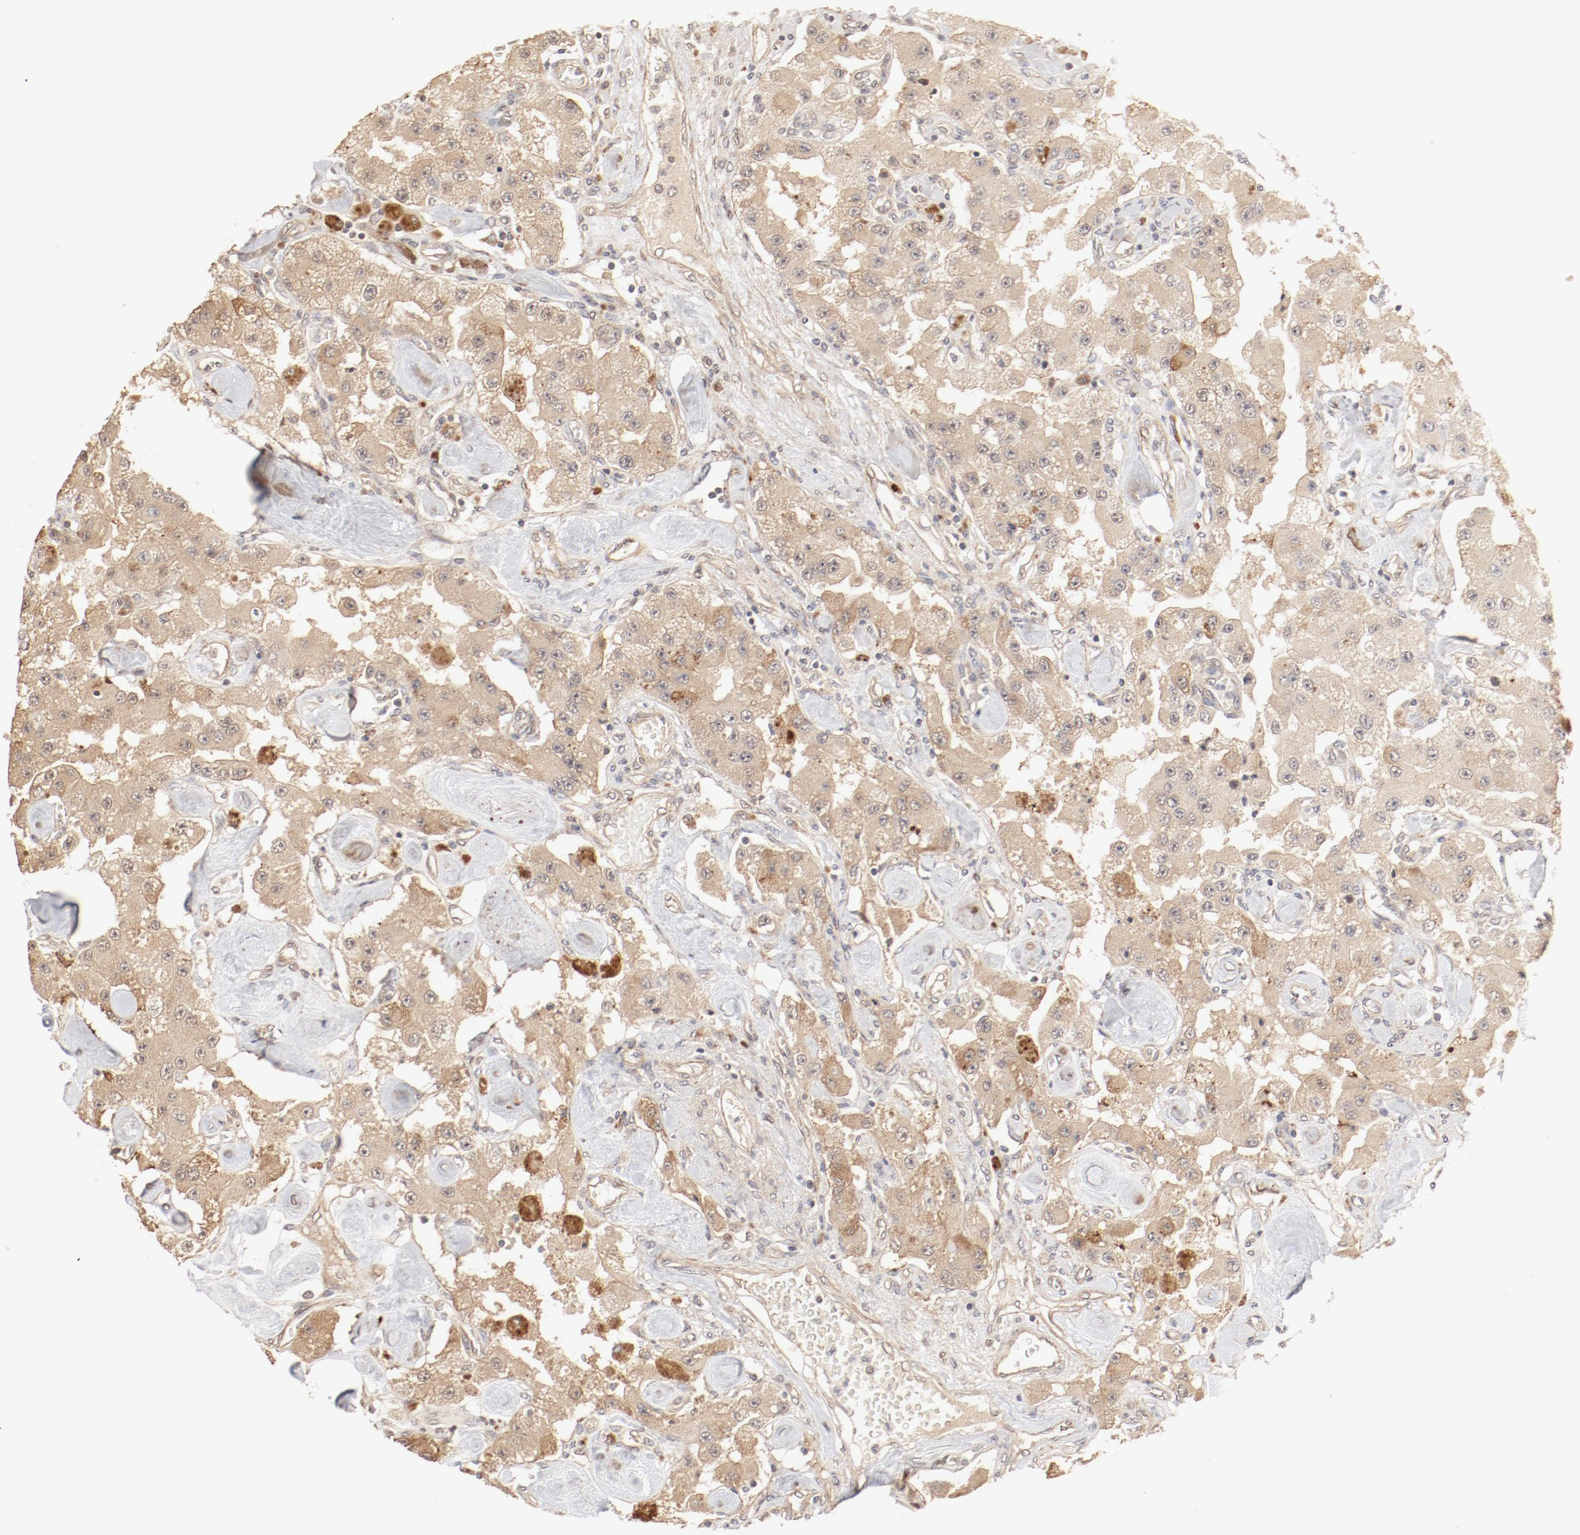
{"staining": {"intensity": "moderate", "quantity": ">75%", "location": "cytoplasmic/membranous"}, "tissue": "carcinoid", "cell_type": "Tumor cells", "image_type": "cancer", "snomed": [{"axis": "morphology", "description": "Carcinoid, malignant, NOS"}, {"axis": "topography", "description": "Pancreas"}], "caption": "A micrograph showing moderate cytoplasmic/membranous expression in about >75% of tumor cells in carcinoid, as visualized by brown immunohistochemical staining.", "gene": "IL3RA", "patient": {"sex": "male", "age": 41}}